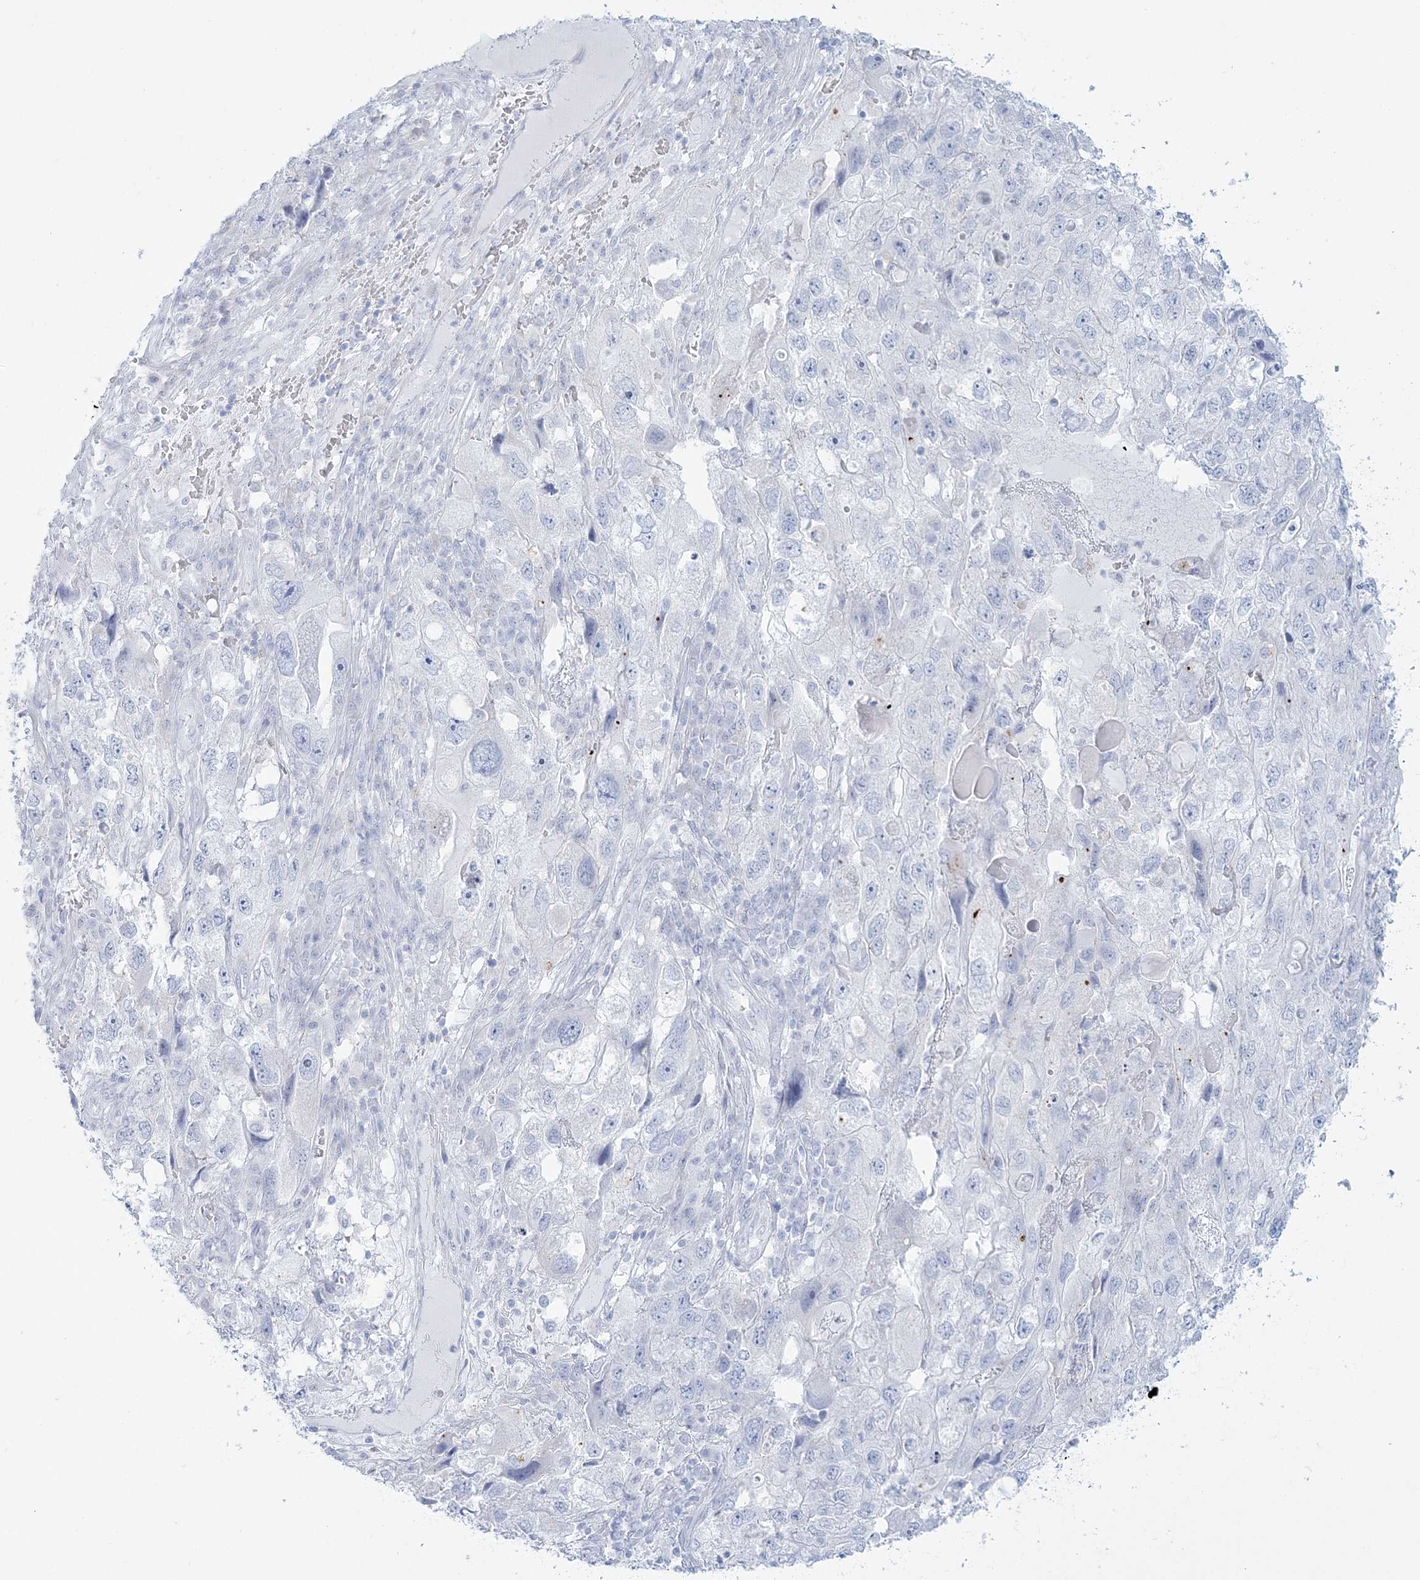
{"staining": {"intensity": "negative", "quantity": "none", "location": "none"}, "tissue": "endometrial cancer", "cell_type": "Tumor cells", "image_type": "cancer", "snomed": [{"axis": "morphology", "description": "Adenocarcinoma, NOS"}, {"axis": "topography", "description": "Endometrium"}], "caption": "An image of endometrial cancer (adenocarcinoma) stained for a protein shows no brown staining in tumor cells.", "gene": "ADGB", "patient": {"sex": "female", "age": 49}}